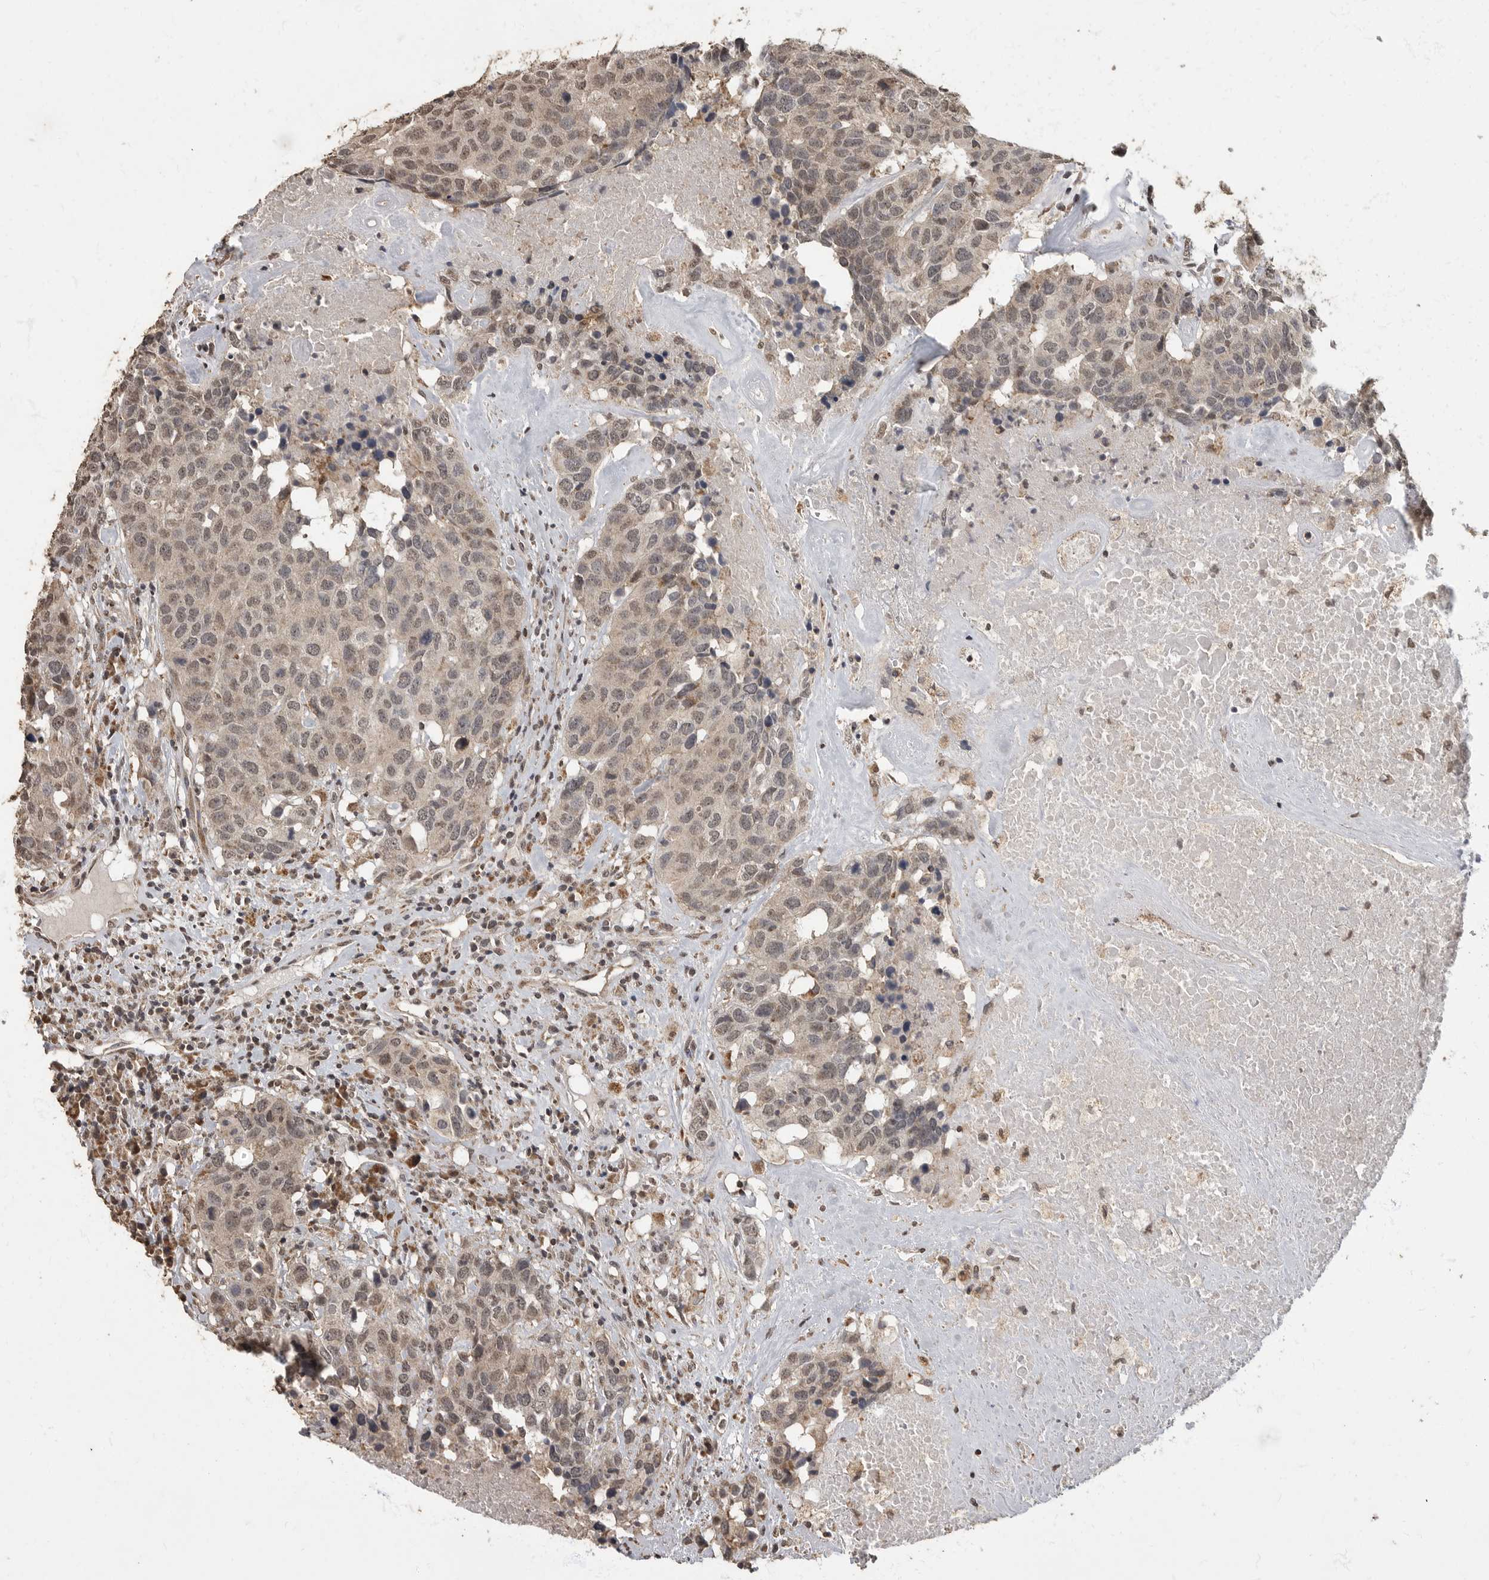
{"staining": {"intensity": "weak", "quantity": ">75%", "location": "cytoplasmic/membranous,nuclear"}, "tissue": "head and neck cancer", "cell_type": "Tumor cells", "image_type": "cancer", "snomed": [{"axis": "morphology", "description": "Squamous cell carcinoma, NOS"}, {"axis": "topography", "description": "Head-Neck"}], "caption": "Tumor cells show low levels of weak cytoplasmic/membranous and nuclear positivity in about >75% of cells in head and neck cancer. (DAB IHC, brown staining for protein, blue staining for nuclei).", "gene": "MAFG", "patient": {"sex": "male", "age": 66}}